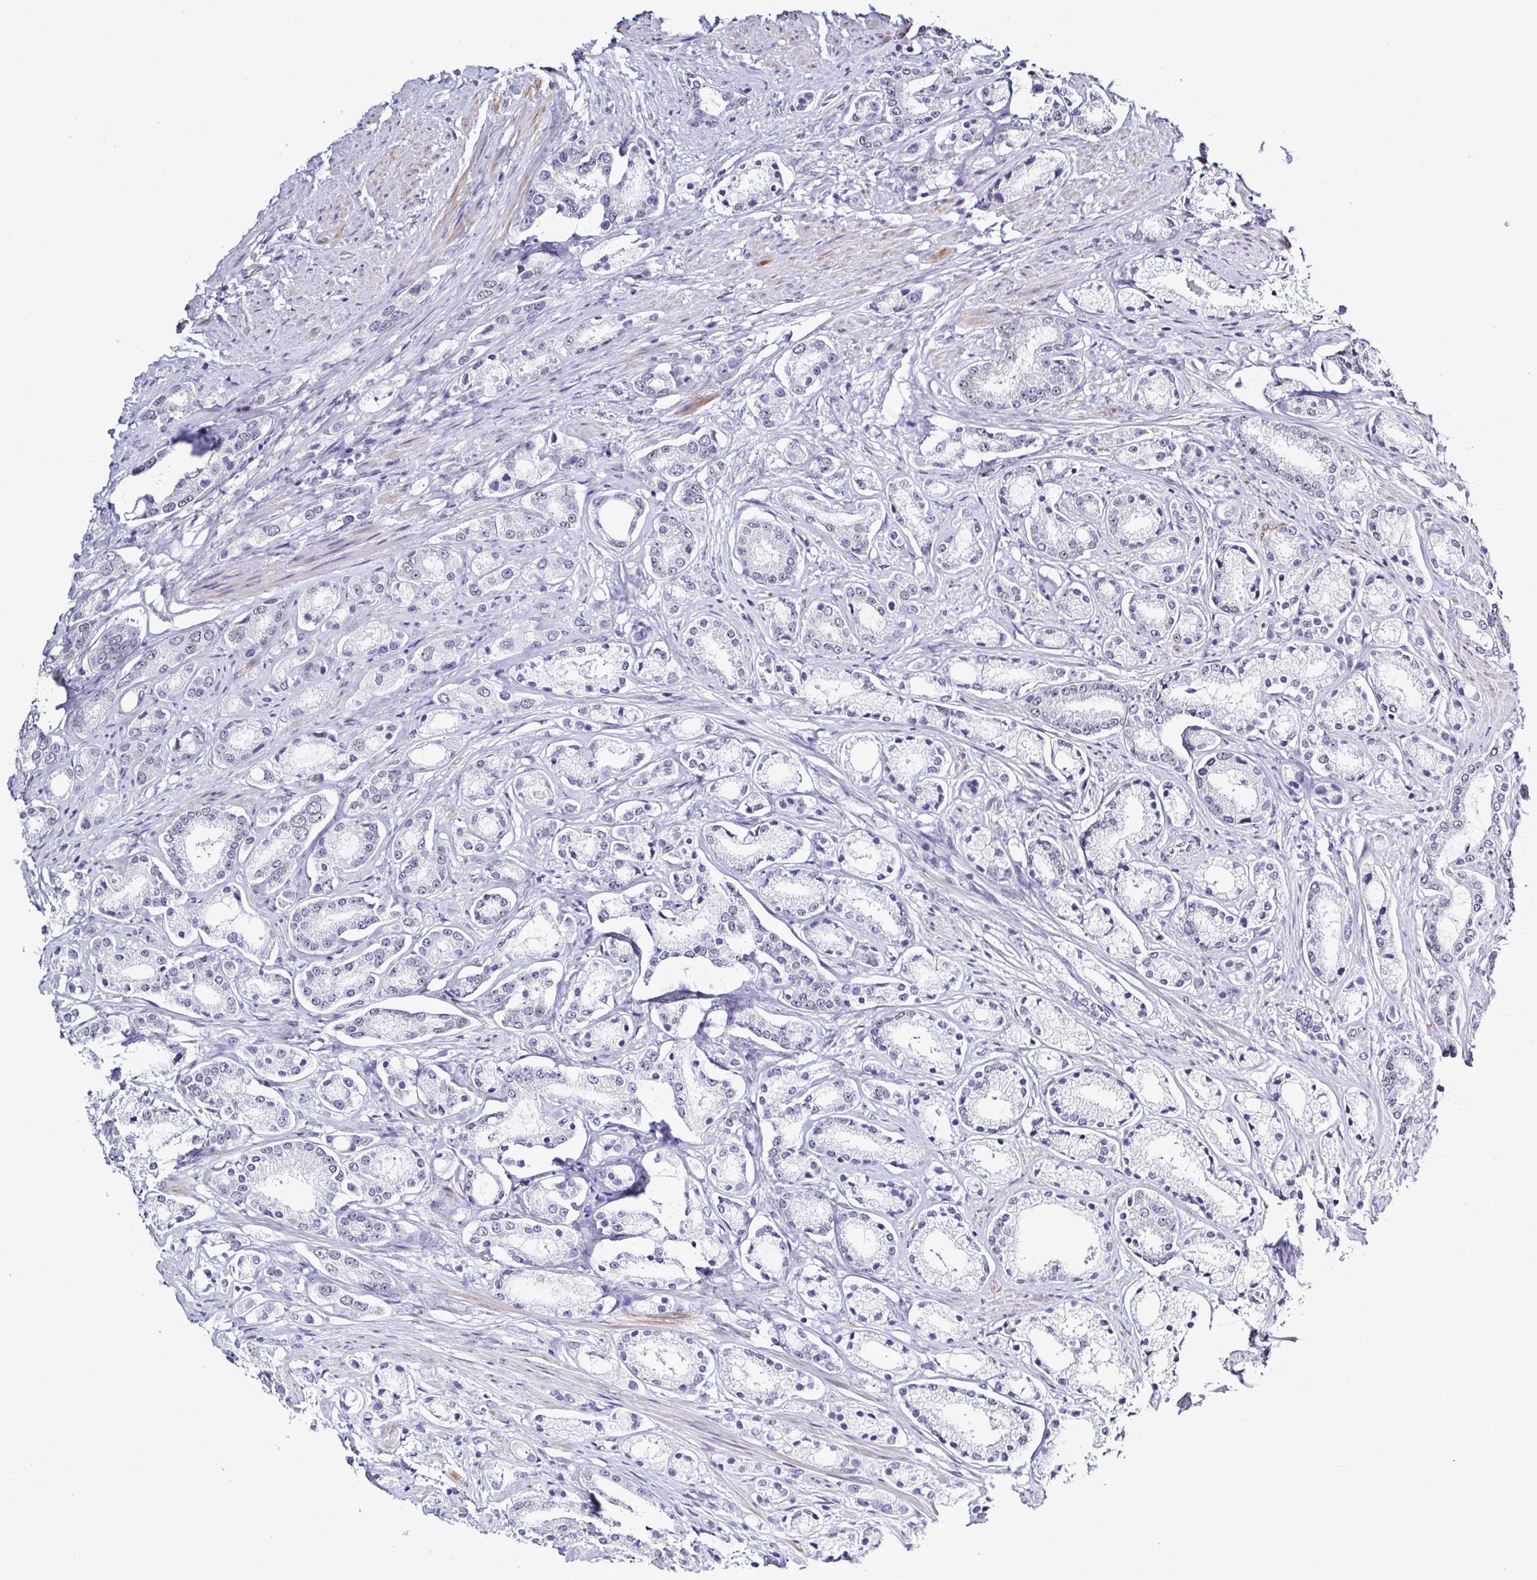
{"staining": {"intensity": "negative", "quantity": "none", "location": "none"}, "tissue": "prostate cancer", "cell_type": "Tumor cells", "image_type": "cancer", "snomed": [{"axis": "morphology", "description": "Adenocarcinoma, High grade"}, {"axis": "topography", "description": "Prostate"}], "caption": "A histopathology image of human high-grade adenocarcinoma (prostate) is negative for staining in tumor cells.", "gene": "TMEM92", "patient": {"sex": "male", "age": 63}}